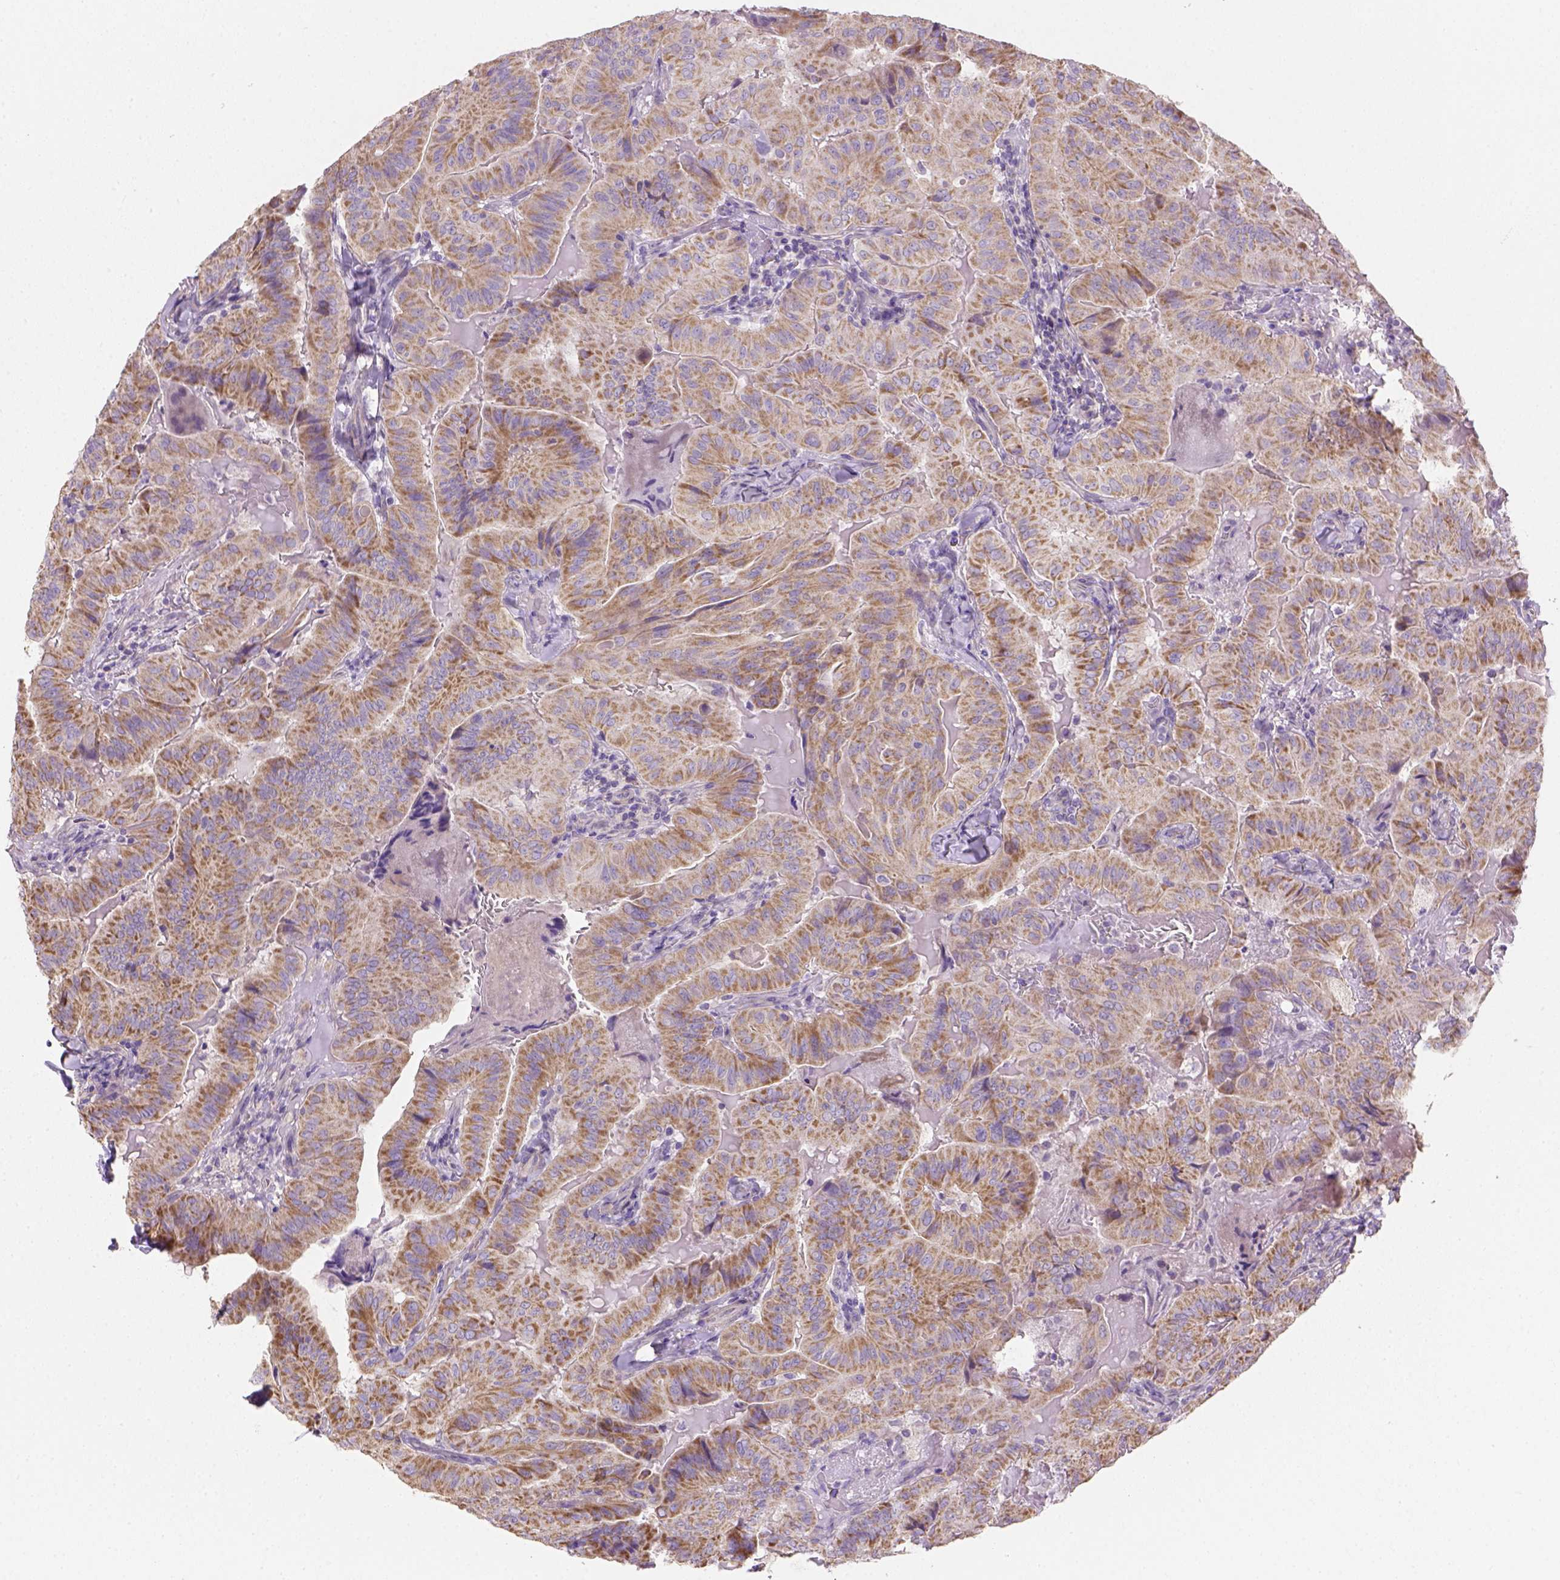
{"staining": {"intensity": "moderate", "quantity": ">75%", "location": "cytoplasmic/membranous"}, "tissue": "thyroid cancer", "cell_type": "Tumor cells", "image_type": "cancer", "snomed": [{"axis": "morphology", "description": "Papillary adenocarcinoma, NOS"}, {"axis": "topography", "description": "Thyroid gland"}], "caption": "Thyroid papillary adenocarcinoma tissue demonstrates moderate cytoplasmic/membranous staining in approximately >75% of tumor cells, visualized by immunohistochemistry.", "gene": "HTRA1", "patient": {"sex": "female", "age": 68}}